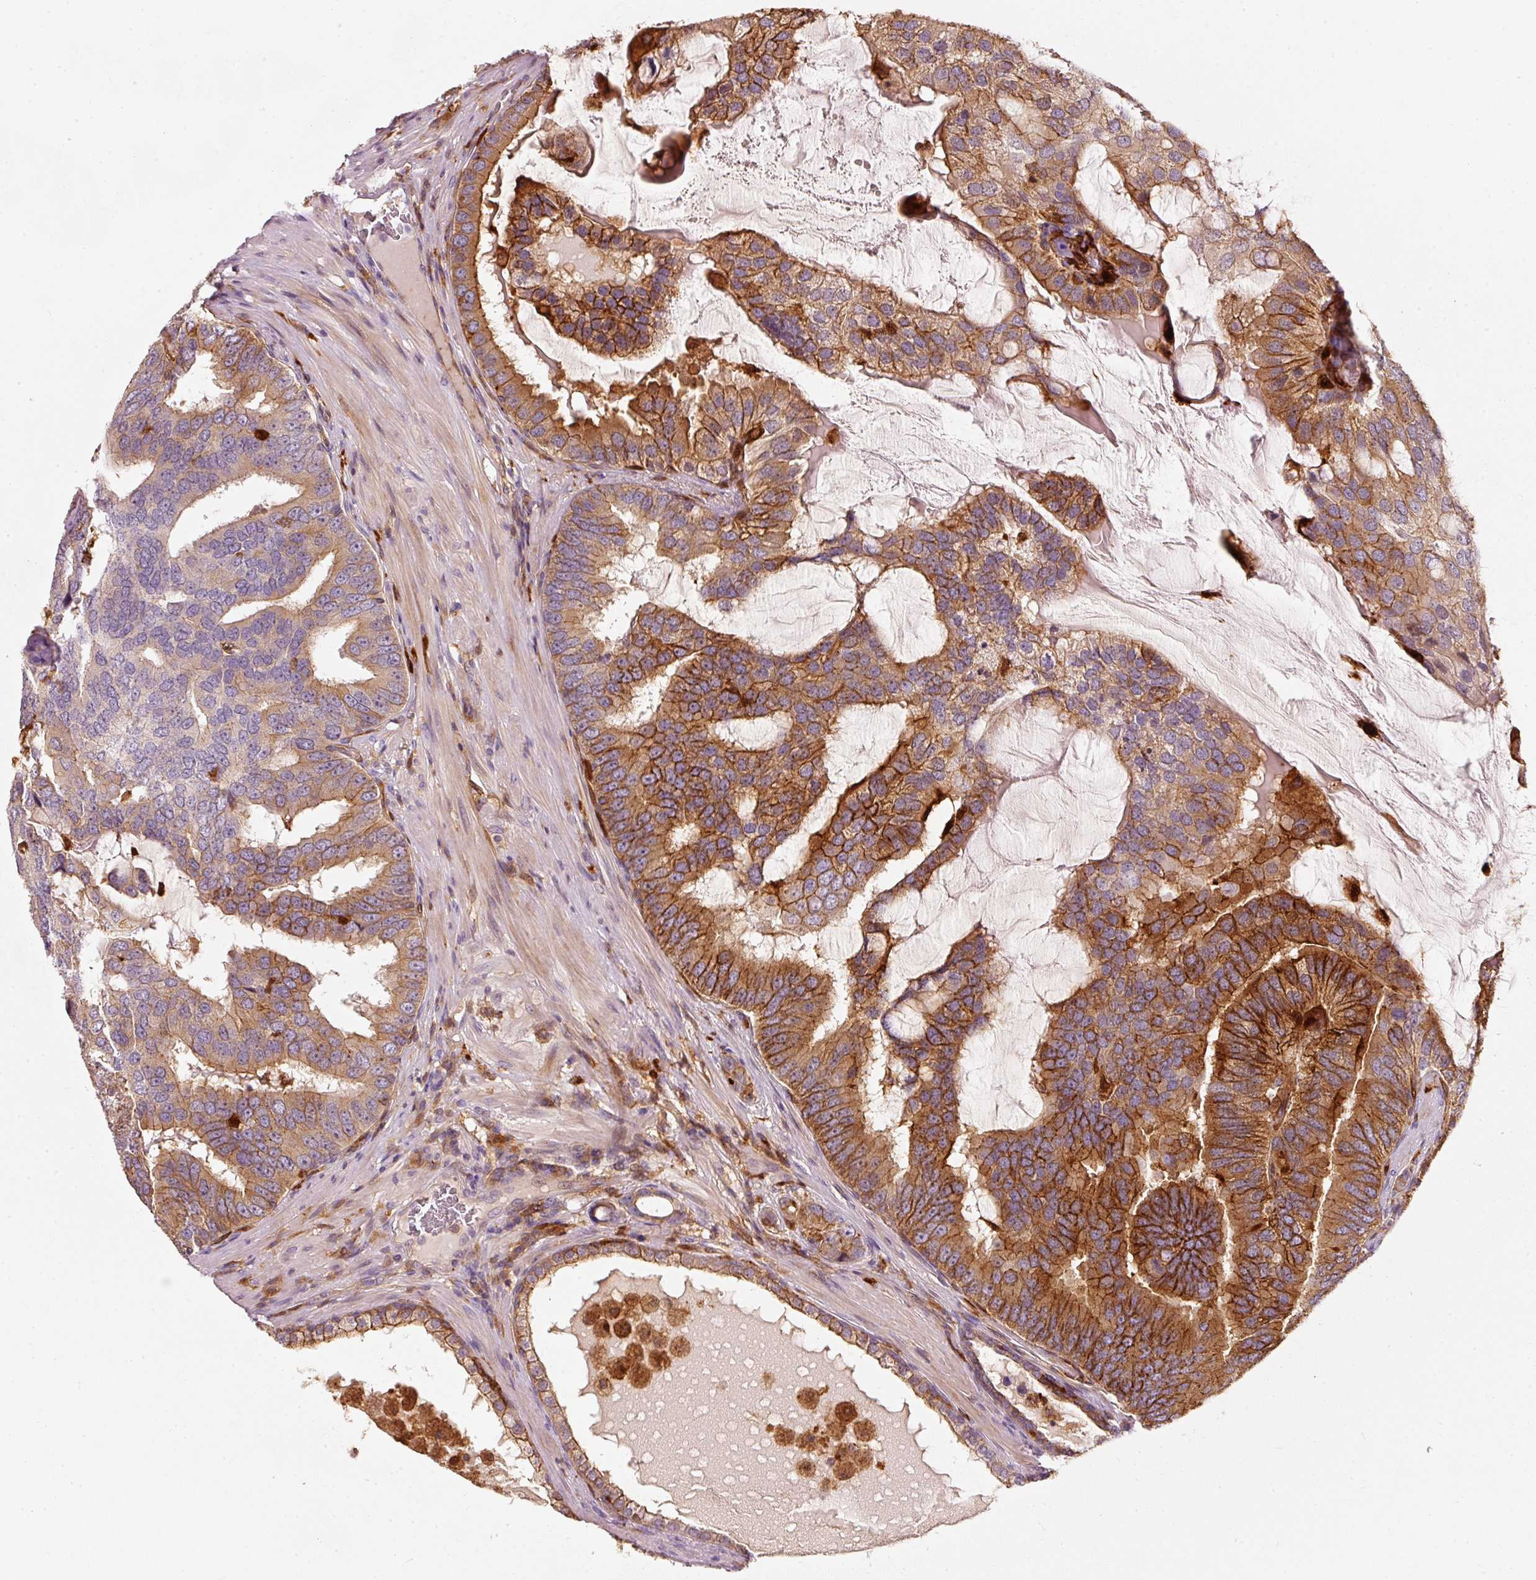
{"staining": {"intensity": "strong", "quantity": ">75%", "location": "cytoplasmic/membranous"}, "tissue": "prostate cancer", "cell_type": "Tumor cells", "image_type": "cancer", "snomed": [{"axis": "morphology", "description": "Adenocarcinoma, High grade"}, {"axis": "topography", "description": "Prostate"}], "caption": "A photomicrograph showing strong cytoplasmic/membranous staining in about >75% of tumor cells in prostate cancer, as visualized by brown immunohistochemical staining.", "gene": "IQGAP2", "patient": {"sex": "male", "age": 55}}